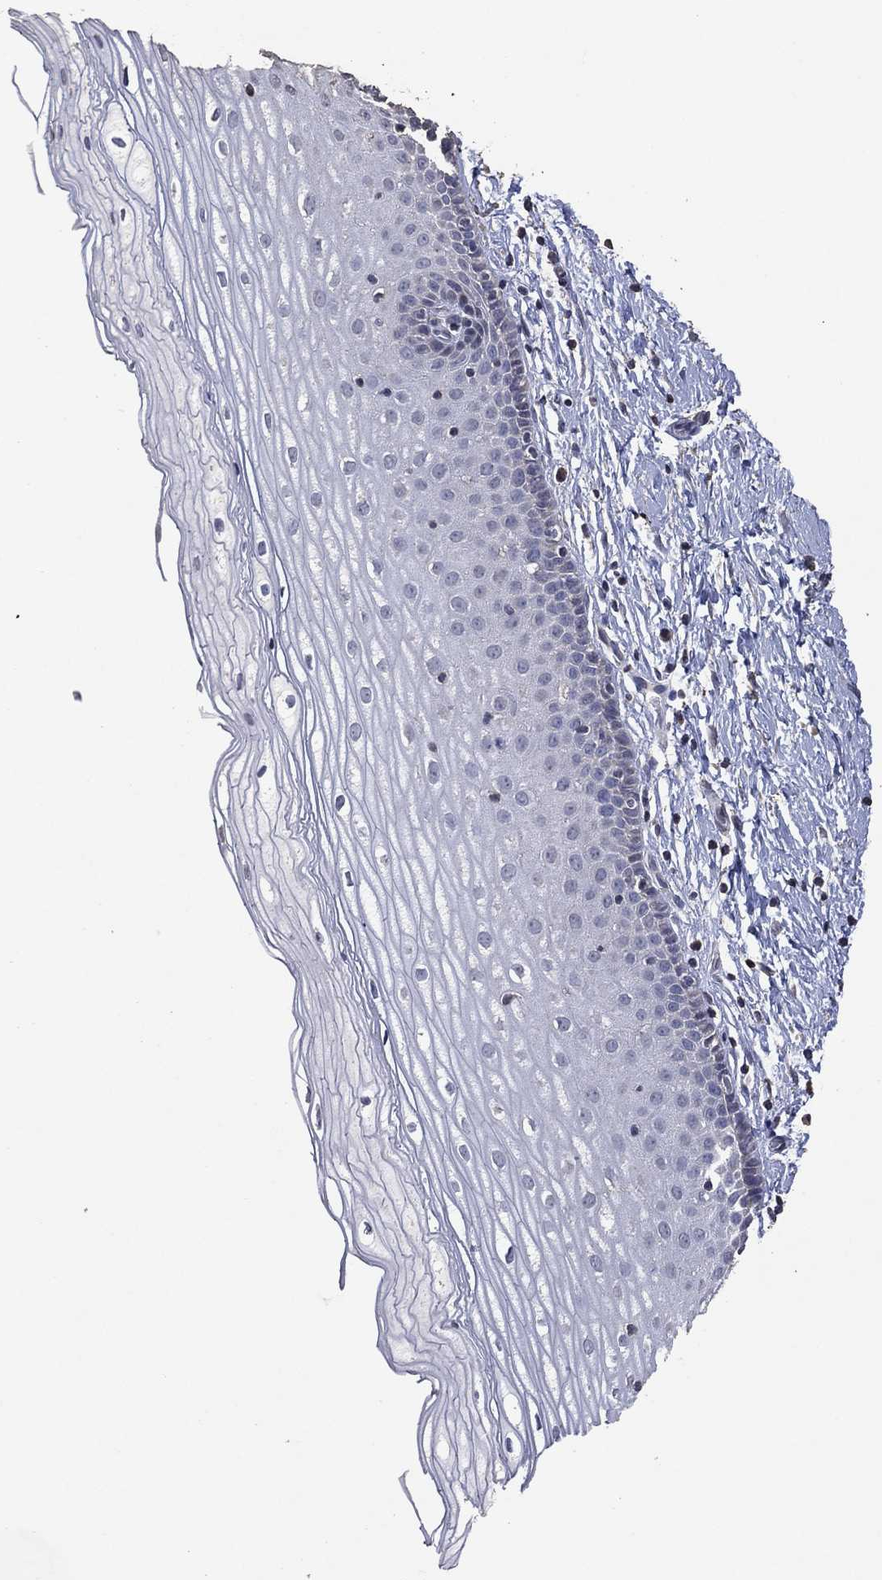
{"staining": {"intensity": "negative", "quantity": "none", "location": "none"}, "tissue": "cervix", "cell_type": "Squamous epithelial cells", "image_type": "normal", "snomed": [{"axis": "morphology", "description": "Normal tissue, NOS"}, {"axis": "topography", "description": "Cervix"}], "caption": "The photomicrograph shows no staining of squamous epithelial cells in unremarkable cervix. The staining was performed using DAB (3,3'-diaminobenzidine) to visualize the protein expression in brown, while the nuclei were stained in blue with hematoxylin (Magnification: 20x).", "gene": "ADPRHL1", "patient": {"sex": "female", "age": 37}}